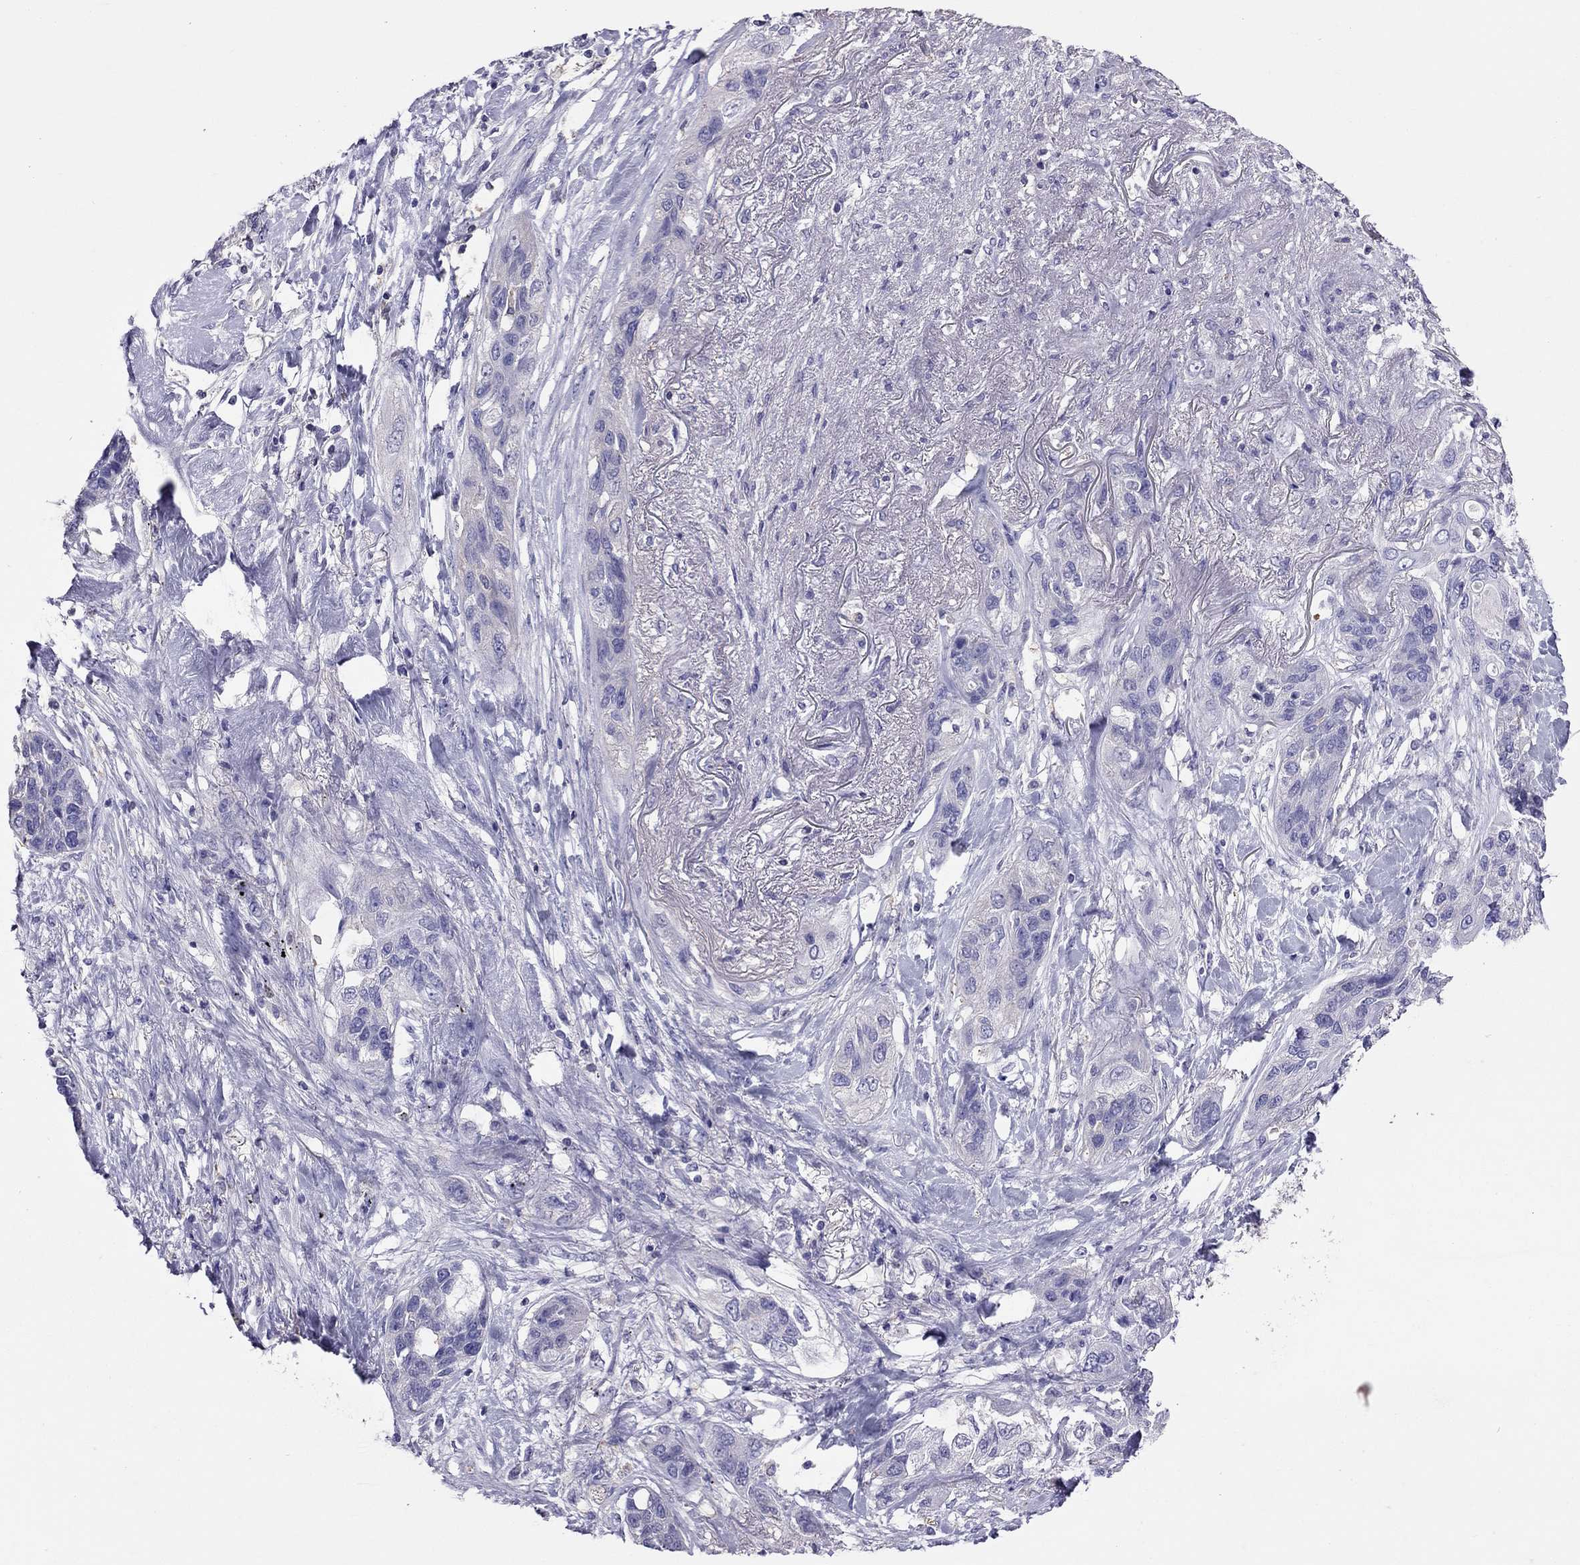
{"staining": {"intensity": "negative", "quantity": "none", "location": "none"}, "tissue": "lung cancer", "cell_type": "Tumor cells", "image_type": "cancer", "snomed": [{"axis": "morphology", "description": "Squamous cell carcinoma, NOS"}, {"axis": "topography", "description": "Lung"}], "caption": "DAB (3,3'-diaminobenzidine) immunohistochemical staining of human lung squamous cell carcinoma demonstrates no significant expression in tumor cells. The staining is performed using DAB brown chromogen with nuclei counter-stained in using hematoxylin.", "gene": "TEX22", "patient": {"sex": "female", "age": 70}}